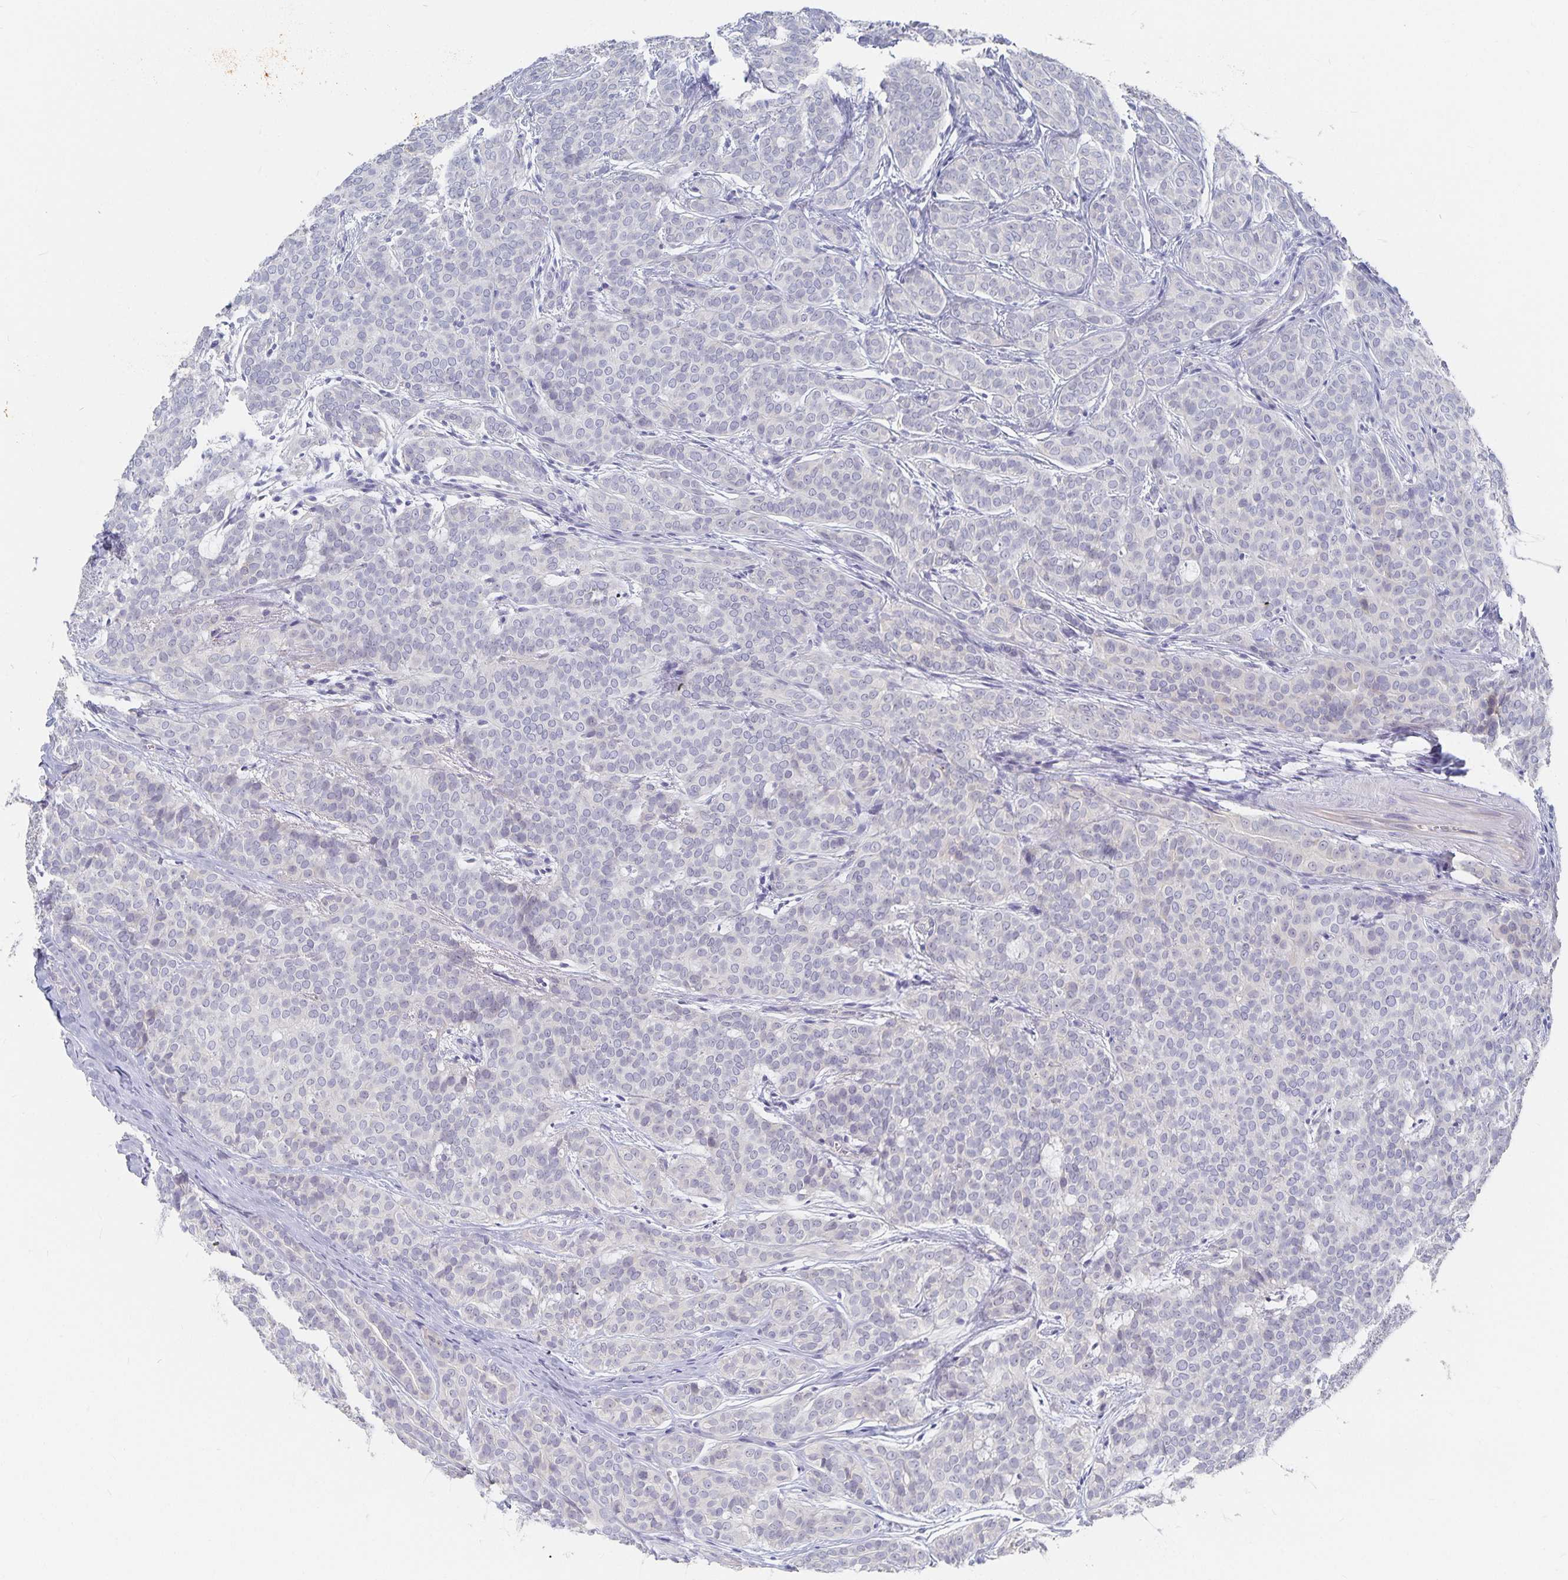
{"staining": {"intensity": "negative", "quantity": "none", "location": "none"}, "tissue": "head and neck cancer", "cell_type": "Tumor cells", "image_type": "cancer", "snomed": [{"axis": "morphology", "description": "Normal tissue, NOS"}, {"axis": "morphology", "description": "Adenocarcinoma, NOS"}, {"axis": "topography", "description": "Oral tissue"}, {"axis": "topography", "description": "Head-Neck"}], "caption": "High magnification brightfield microscopy of head and neck adenocarcinoma stained with DAB (3,3'-diaminobenzidine) (brown) and counterstained with hematoxylin (blue): tumor cells show no significant staining.", "gene": "DNAH9", "patient": {"sex": "female", "age": 57}}